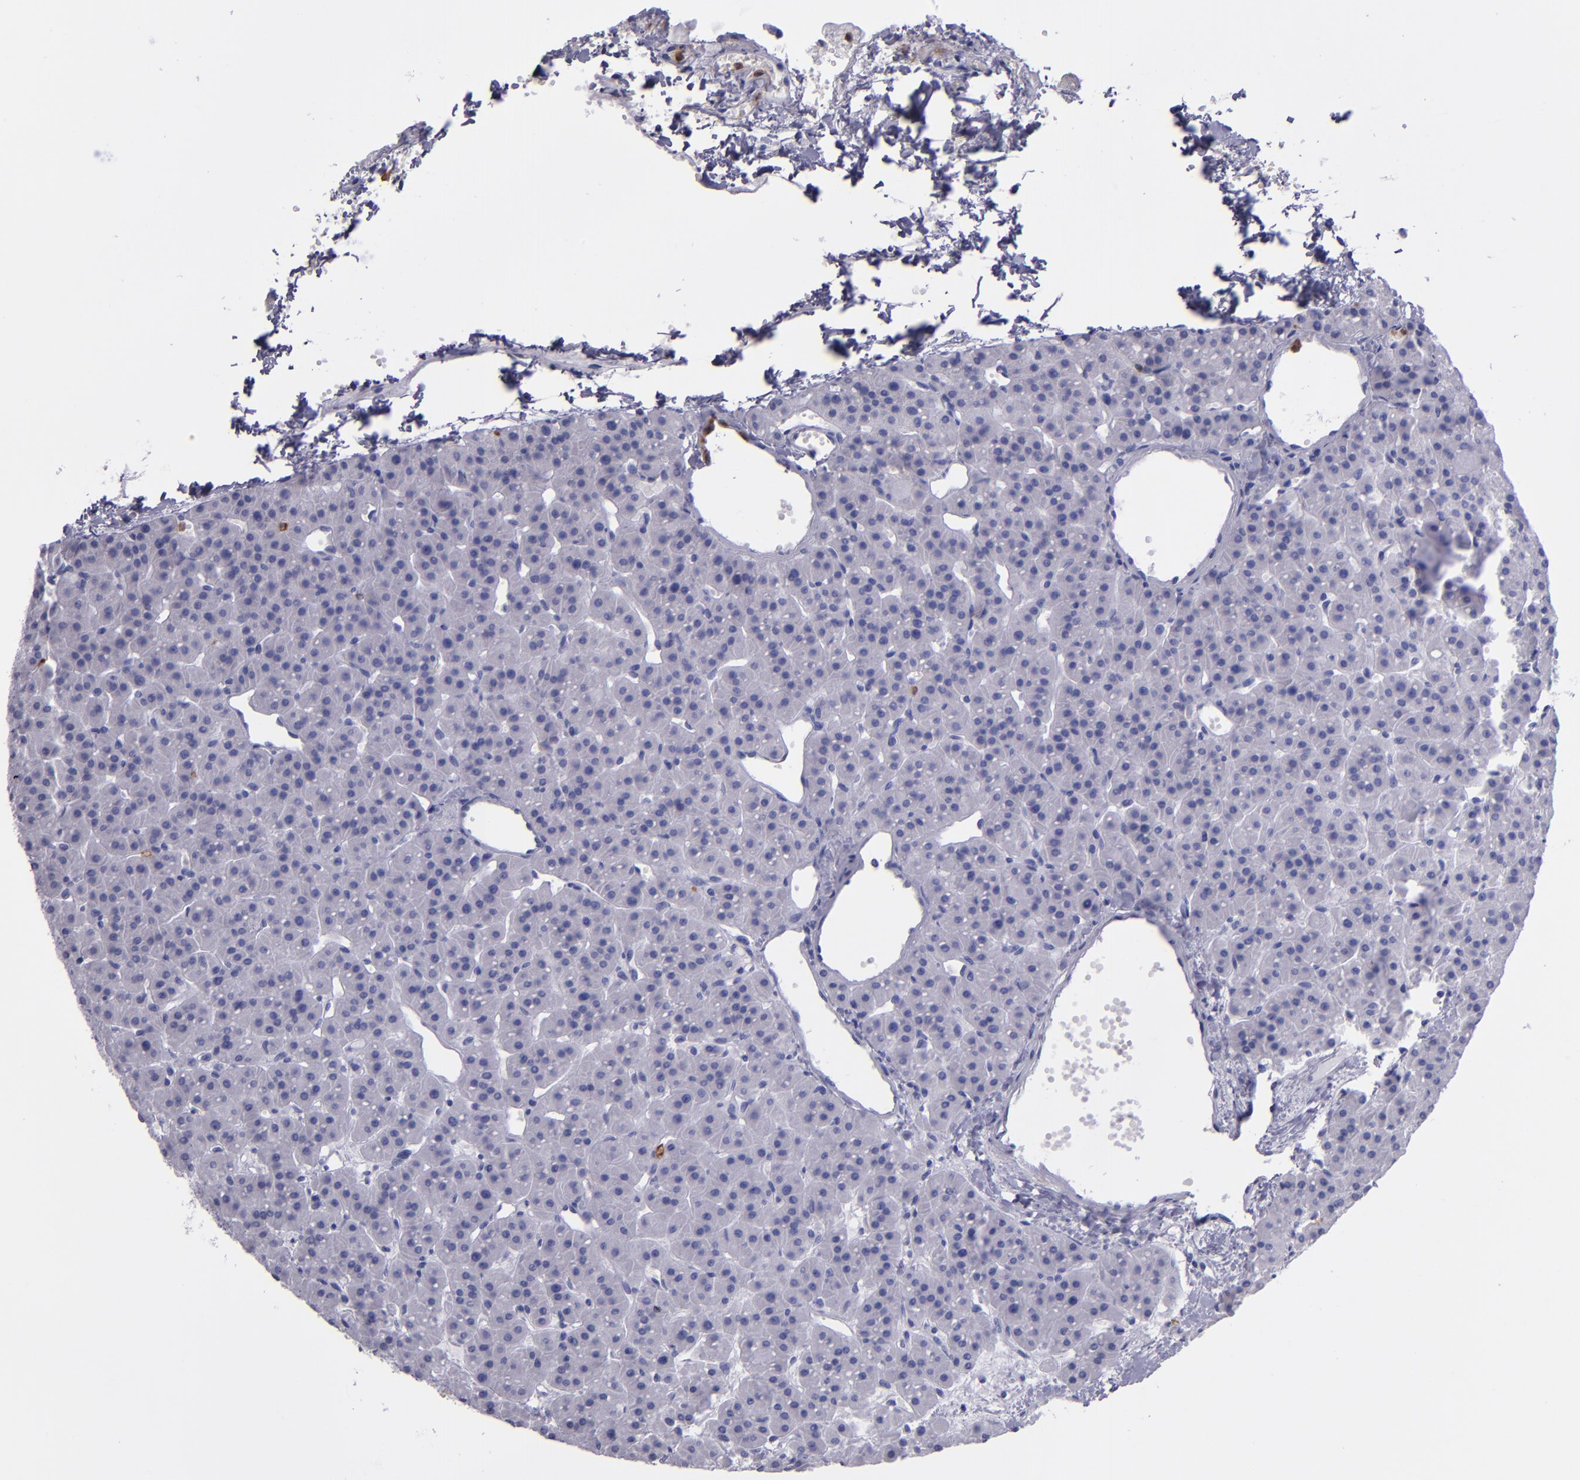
{"staining": {"intensity": "negative", "quantity": "none", "location": "none"}, "tissue": "parathyroid gland", "cell_type": "Glandular cells", "image_type": "normal", "snomed": [{"axis": "morphology", "description": "Normal tissue, NOS"}, {"axis": "topography", "description": "Parathyroid gland"}], "caption": "Immunohistochemical staining of benign parathyroid gland reveals no significant staining in glandular cells.", "gene": "CR1", "patient": {"sex": "female", "age": 76}}